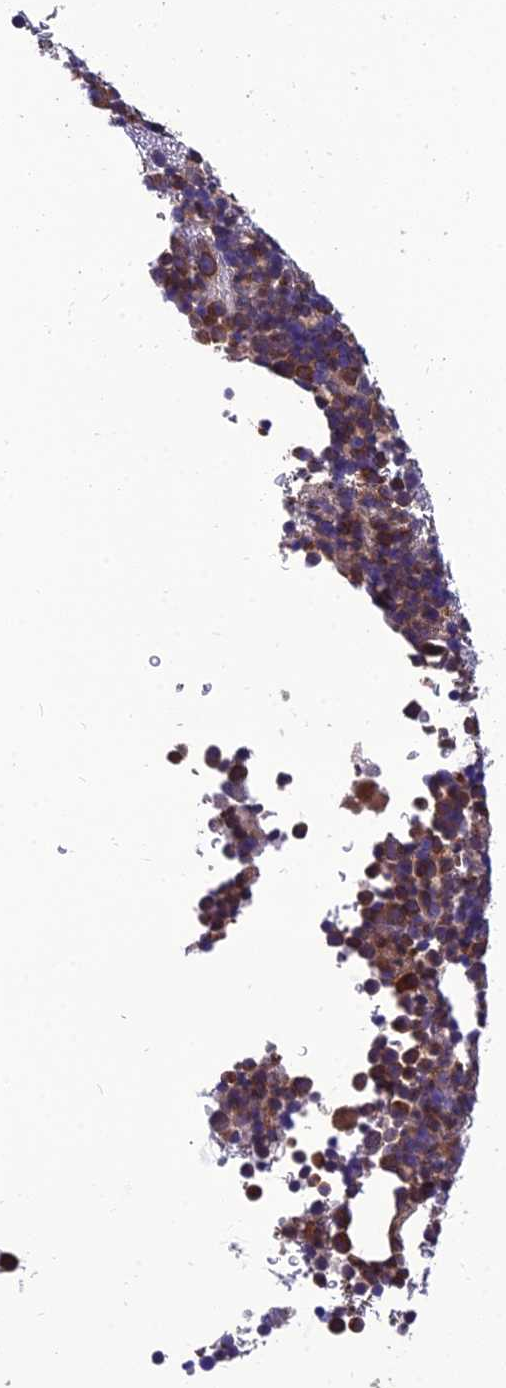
{"staining": {"intensity": "strong", "quantity": "25%-75%", "location": "cytoplasmic/membranous"}, "tissue": "bone marrow", "cell_type": "Hematopoietic cells", "image_type": "normal", "snomed": [{"axis": "morphology", "description": "Normal tissue, NOS"}, {"axis": "topography", "description": "Bone marrow"}], "caption": "Brown immunohistochemical staining in normal human bone marrow shows strong cytoplasmic/membranous staining in about 25%-75% of hematopoietic cells. (DAB (3,3'-diaminobenzidine) = brown stain, brightfield microscopy at high magnification).", "gene": "UMAD1", "patient": {"sex": "female", "age": 82}}